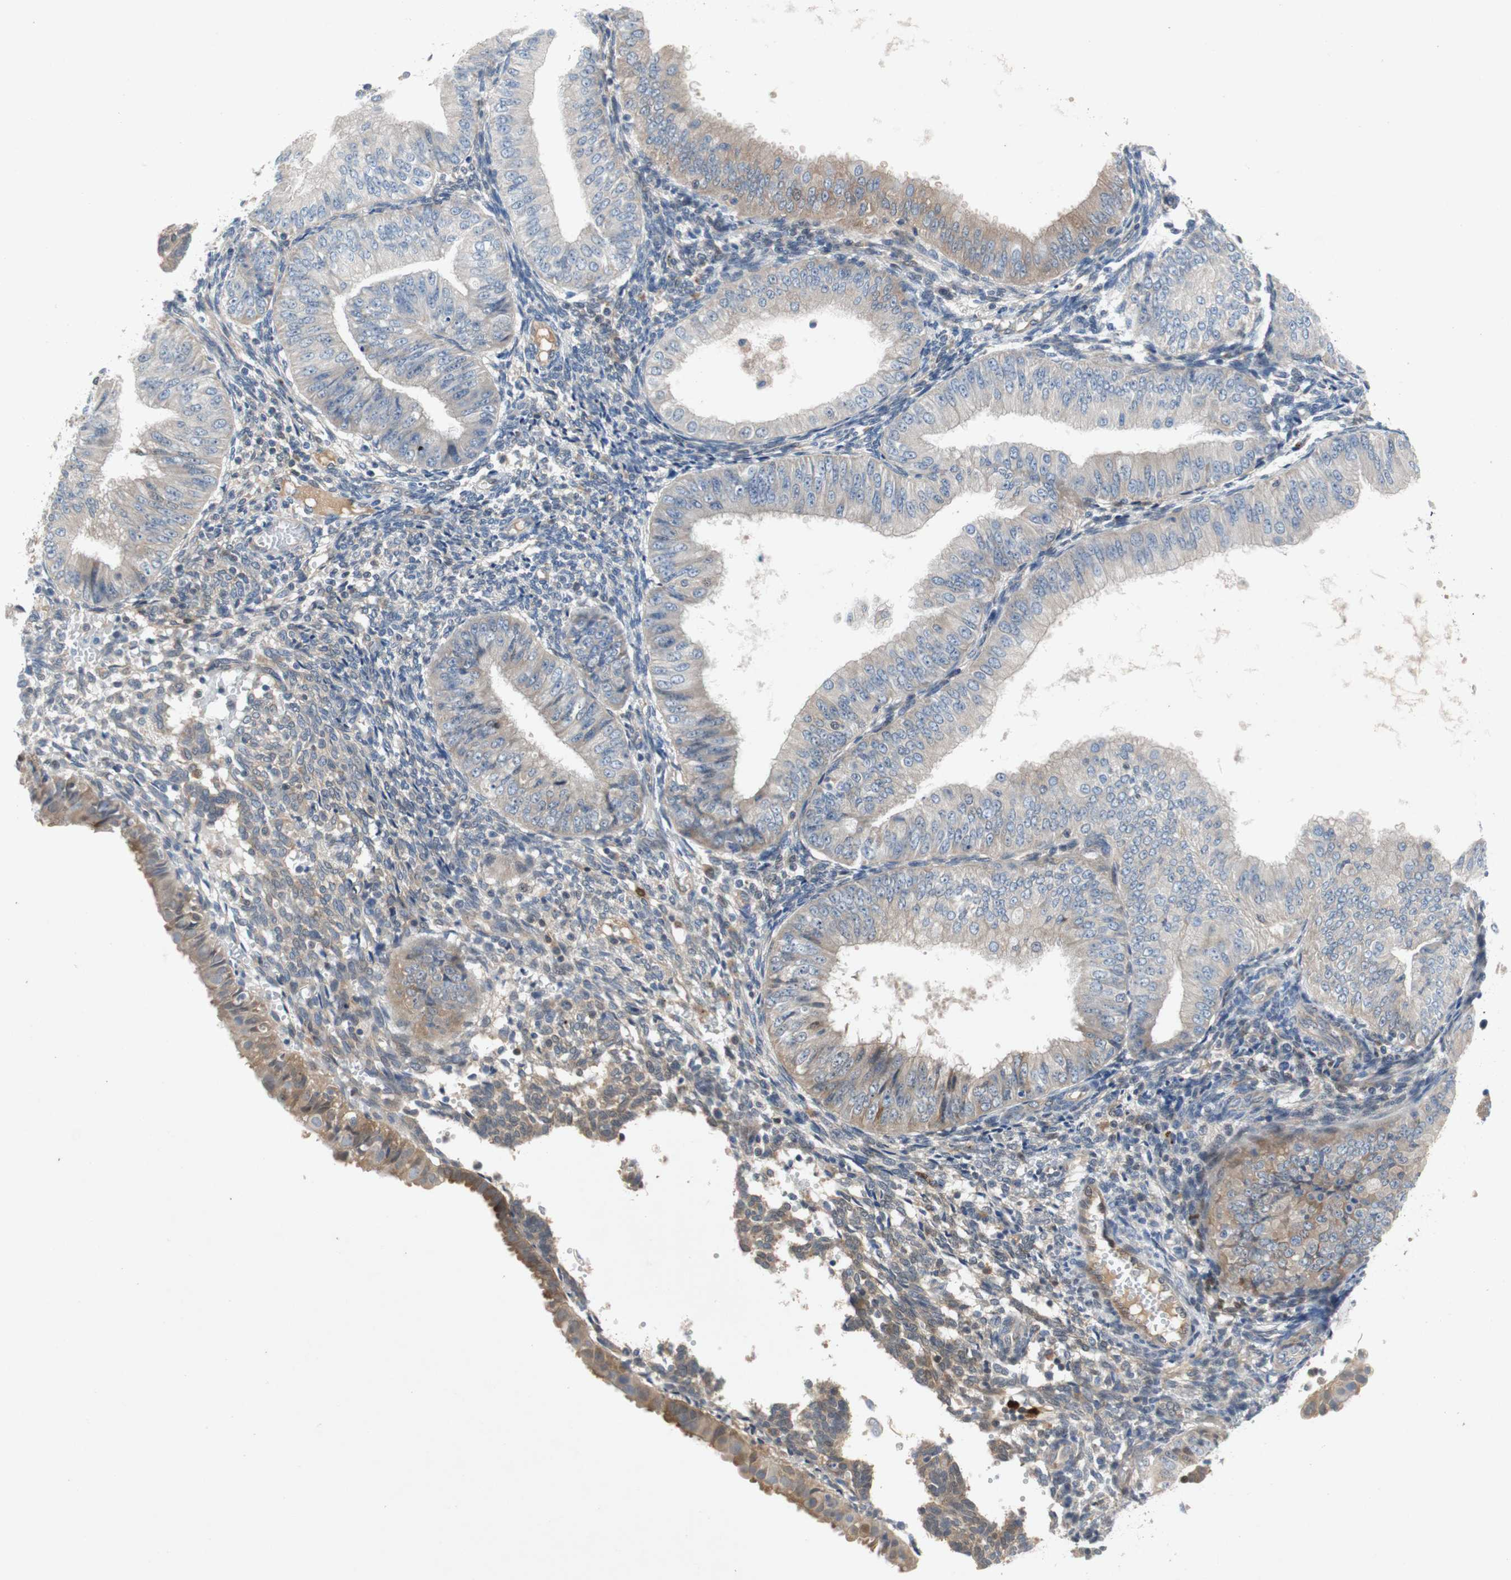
{"staining": {"intensity": "weak", "quantity": "<25%", "location": "cytoplasmic/membranous"}, "tissue": "endometrial cancer", "cell_type": "Tumor cells", "image_type": "cancer", "snomed": [{"axis": "morphology", "description": "Normal tissue, NOS"}, {"axis": "morphology", "description": "Adenocarcinoma, NOS"}, {"axis": "topography", "description": "Endometrium"}], "caption": "High magnification brightfield microscopy of adenocarcinoma (endometrial) stained with DAB (brown) and counterstained with hematoxylin (blue): tumor cells show no significant positivity. (IHC, brightfield microscopy, high magnification).", "gene": "RELB", "patient": {"sex": "female", "age": 53}}